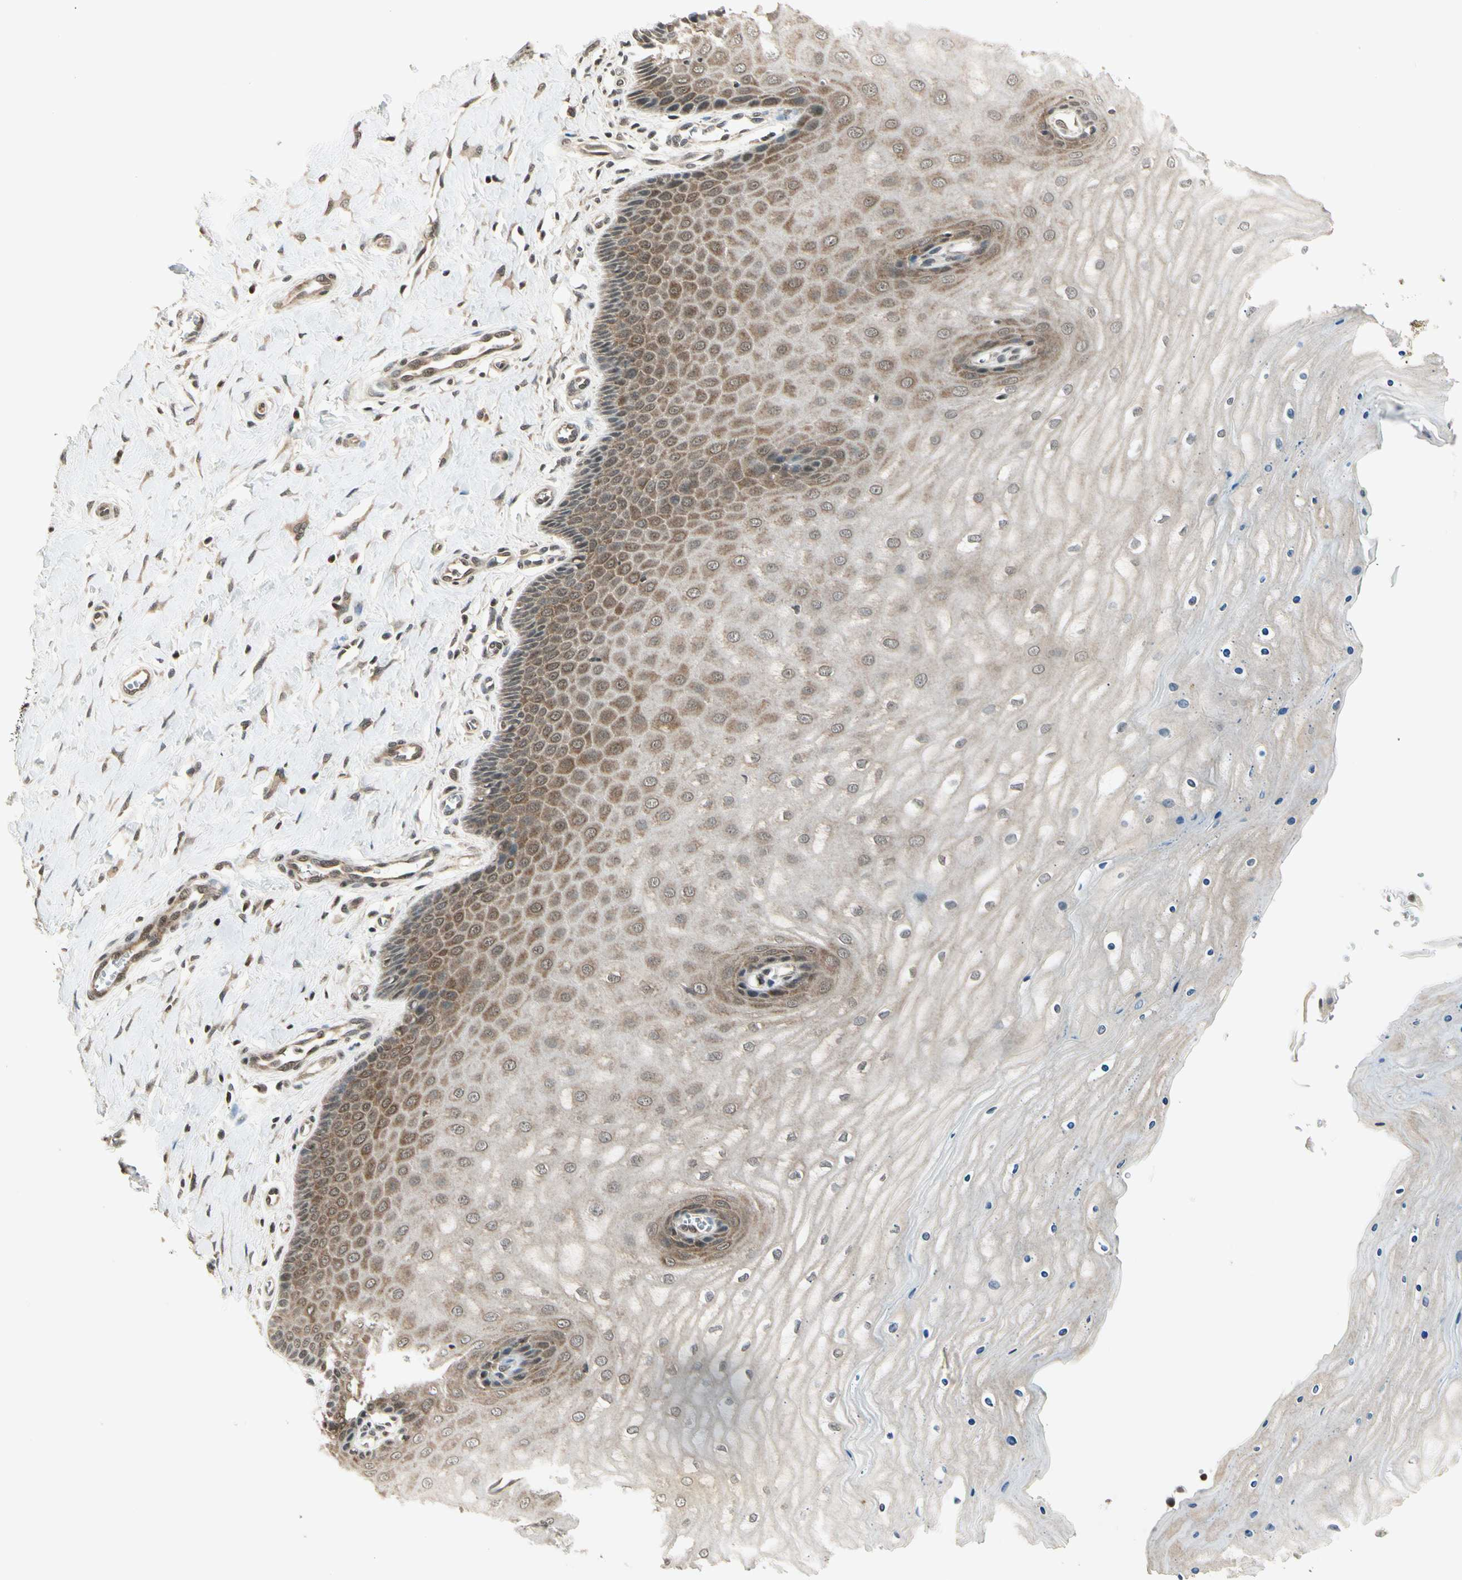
{"staining": {"intensity": "moderate", "quantity": ">75%", "location": "cytoplasmic/membranous,nuclear"}, "tissue": "cervix", "cell_type": "Glandular cells", "image_type": "normal", "snomed": [{"axis": "morphology", "description": "Normal tissue, NOS"}, {"axis": "topography", "description": "Cervix"}], "caption": "Protein staining displays moderate cytoplasmic/membranous,nuclear expression in approximately >75% of glandular cells in benign cervix.", "gene": "SMN2", "patient": {"sex": "female", "age": 55}}